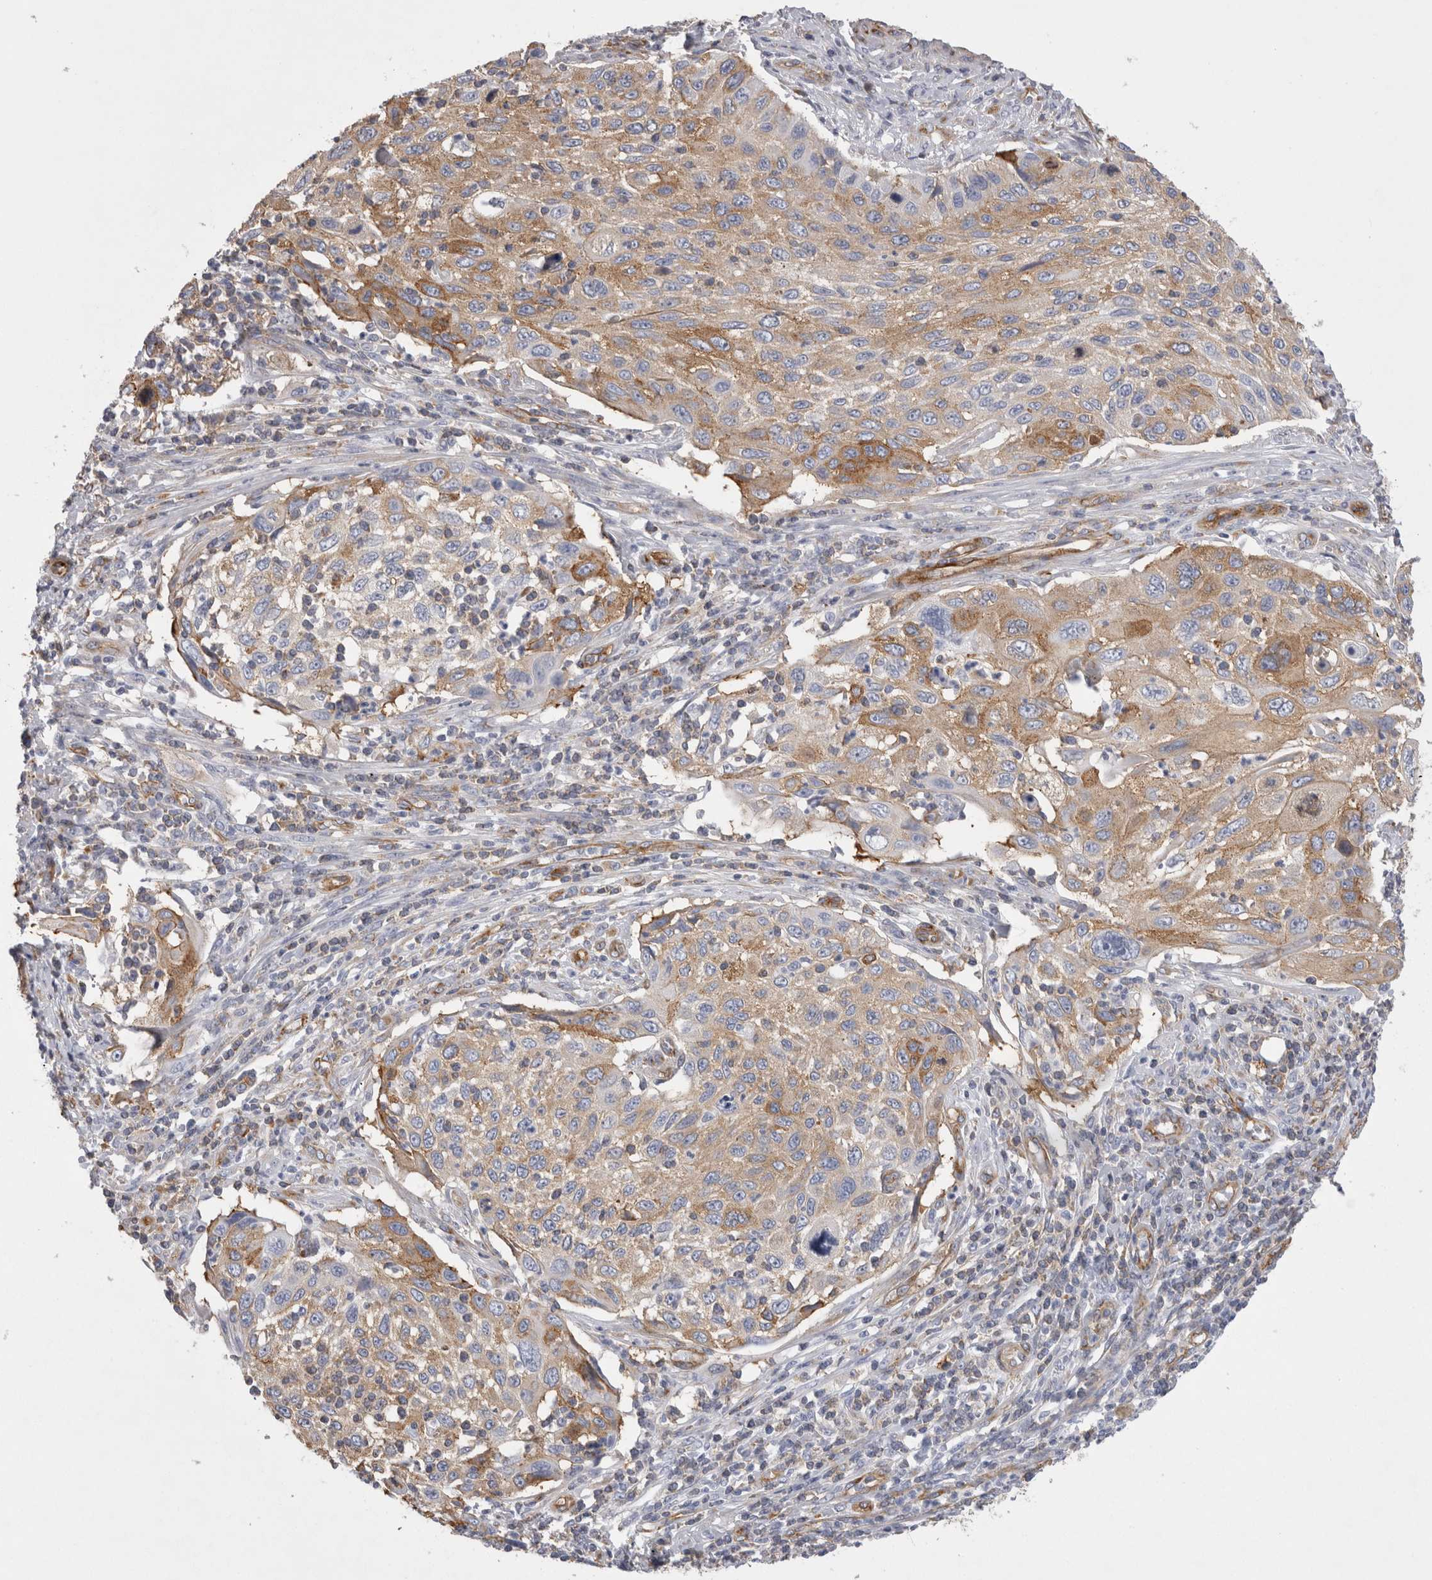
{"staining": {"intensity": "moderate", "quantity": "25%-75%", "location": "cytoplasmic/membranous"}, "tissue": "cervical cancer", "cell_type": "Tumor cells", "image_type": "cancer", "snomed": [{"axis": "morphology", "description": "Squamous cell carcinoma, NOS"}, {"axis": "topography", "description": "Cervix"}], "caption": "High-power microscopy captured an immunohistochemistry (IHC) histopathology image of cervical cancer (squamous cell carcinoma), revealing moderate cytoplasmic/membranous expression in about 25%-75% of tumor cells. (DAB (3,3'-diaminobenzidine) IHC with brightfield microscopy, high magnification).", "gene": "ATXN3", "patient": {"sex": "female", "age": 70}}